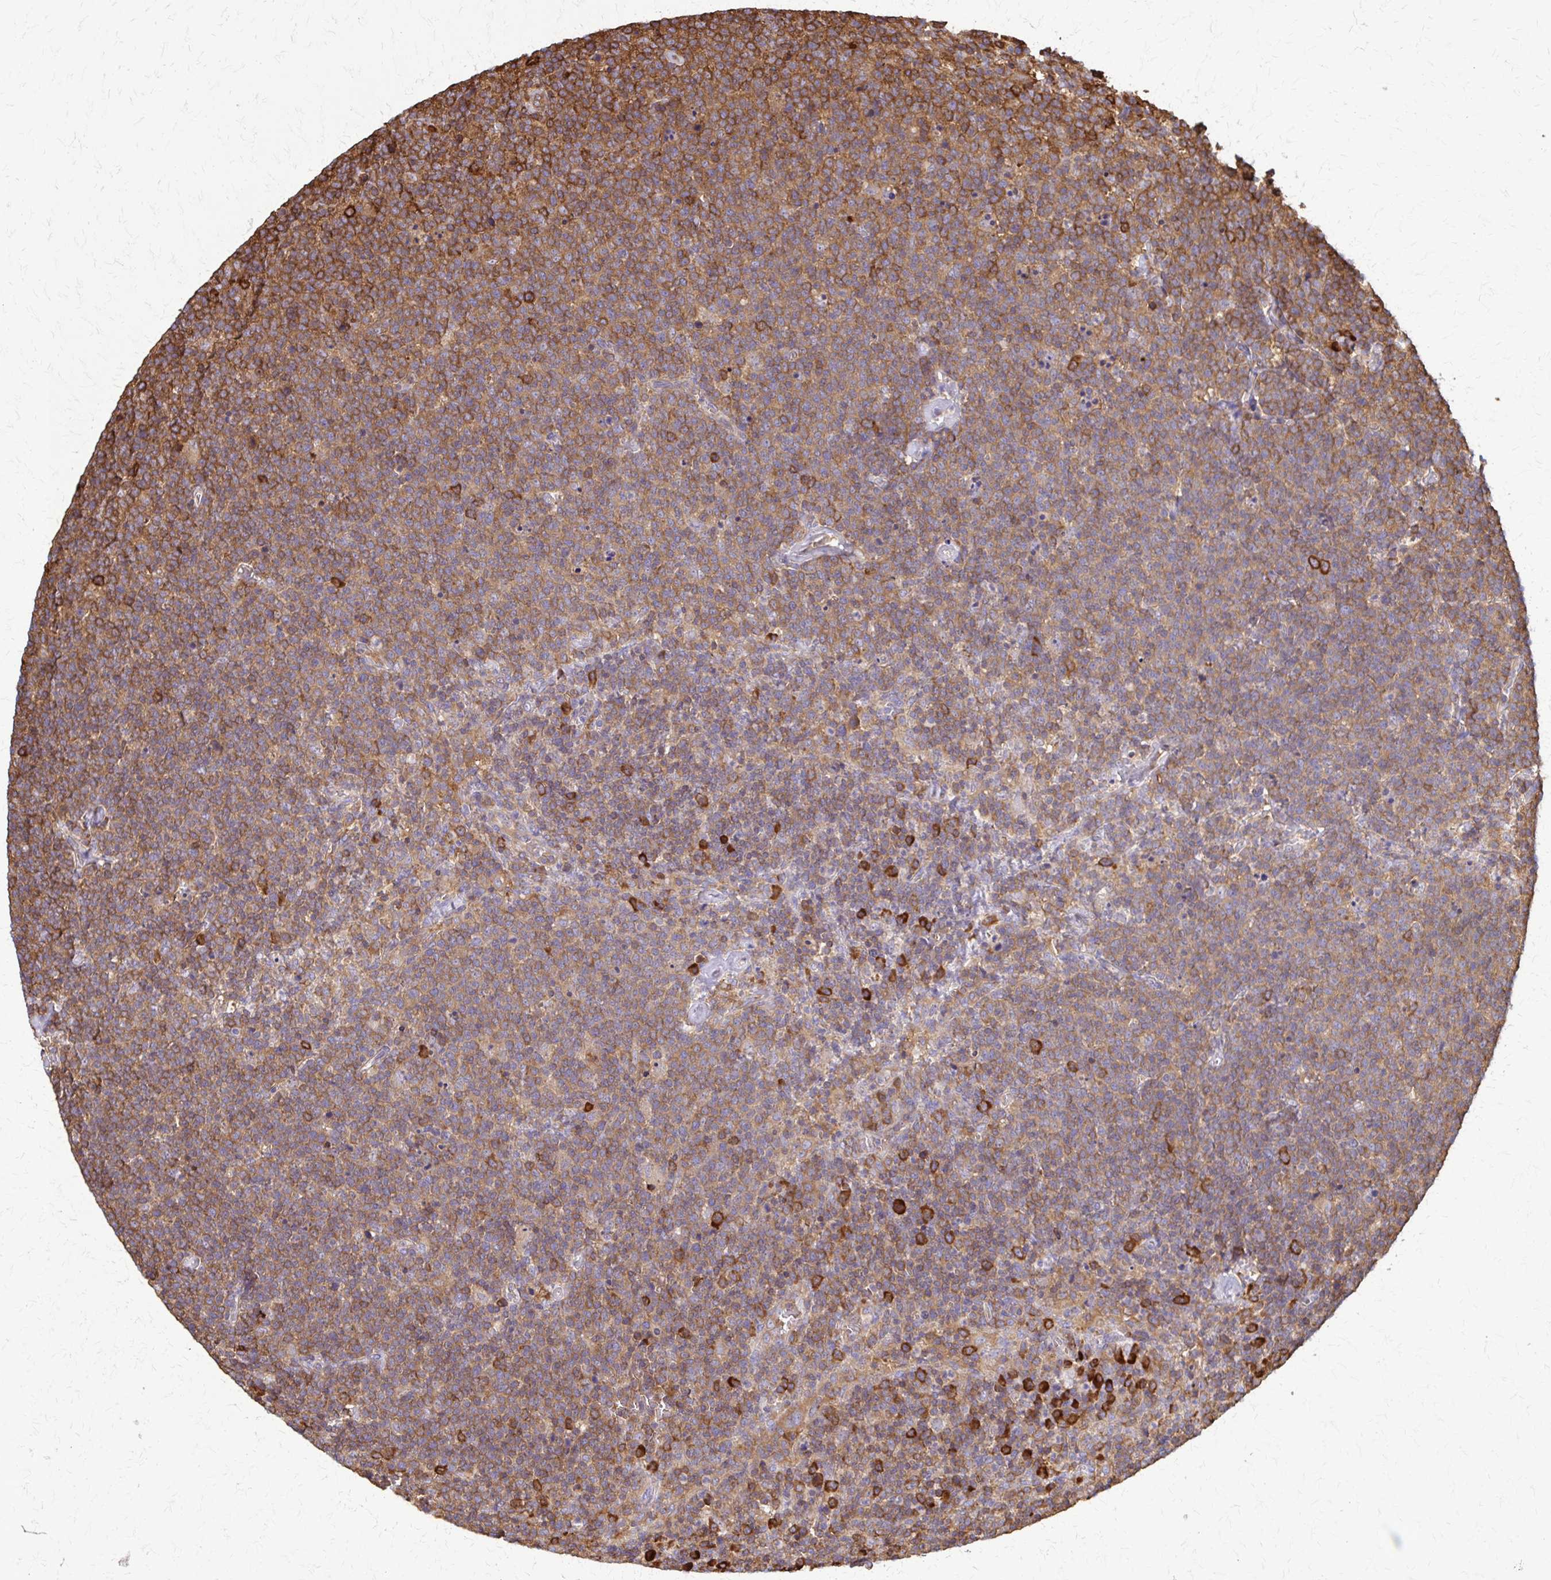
{"staining": {"intensity": "moderate", "quantity": ">75%", "location": "cytoplasmic/membranous"}, "tissue": "lymphoma", "cell_type": "Tumor cells", "image_type": "cancer", "snomed": [{"axis": "morphology", "description": "Malignant lymphoma, non-Hodgkin's type, High grade"}, {"axis": "topography", "description": "Lymph node"}], "caption": "Brown immunohistochemical staining in lymphoma displays moderate cytoplasmic/membranous expression in approximately >75% of tumor cells.", "gene": "EEF2", "patient": {"sex": "male", "age": 61}}